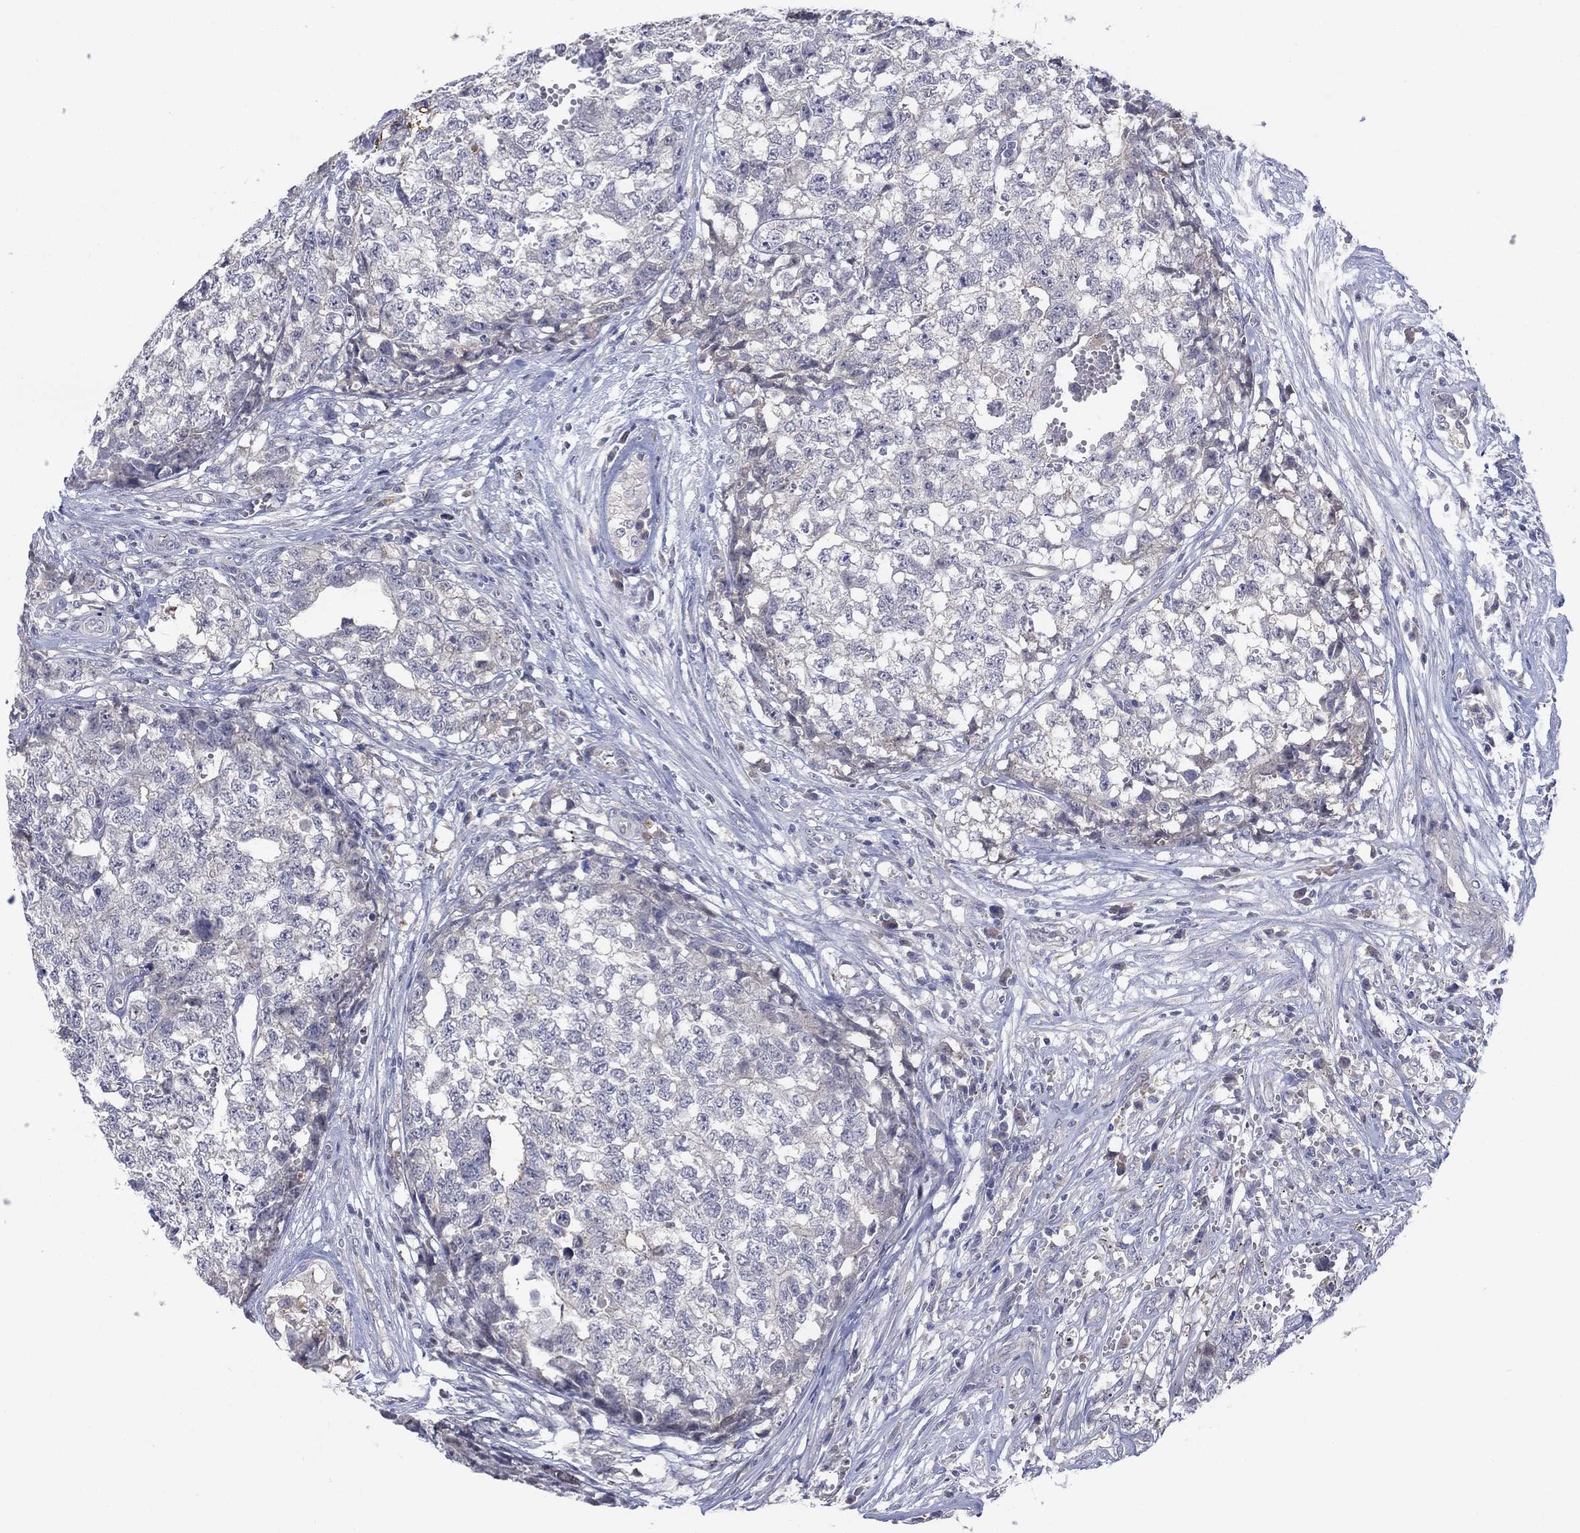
{"staining": {"intensity": "negative", "quantity": "none", "location": "none"}, "tissue": "testis cancer", "cell_type": "Tumor cells", "image_type": "cancer", "snomed": [{"axis": "morphology", "description": "Seminoma, NOS"}, {"axis": "morphology", "description": "Carcinoma, Embryonal, NOS"}, {"axis": "topography", "description": "Testis"}], "caption": "This micrograph is of testis cancer (embryonal carcinoma) stained with IHC to label a protein in brown with the nuclei are counter-stained blue. There is no expression in tumor cells.", "gene": "AMN1", "patient": {"sex": "male", "age": 22}}